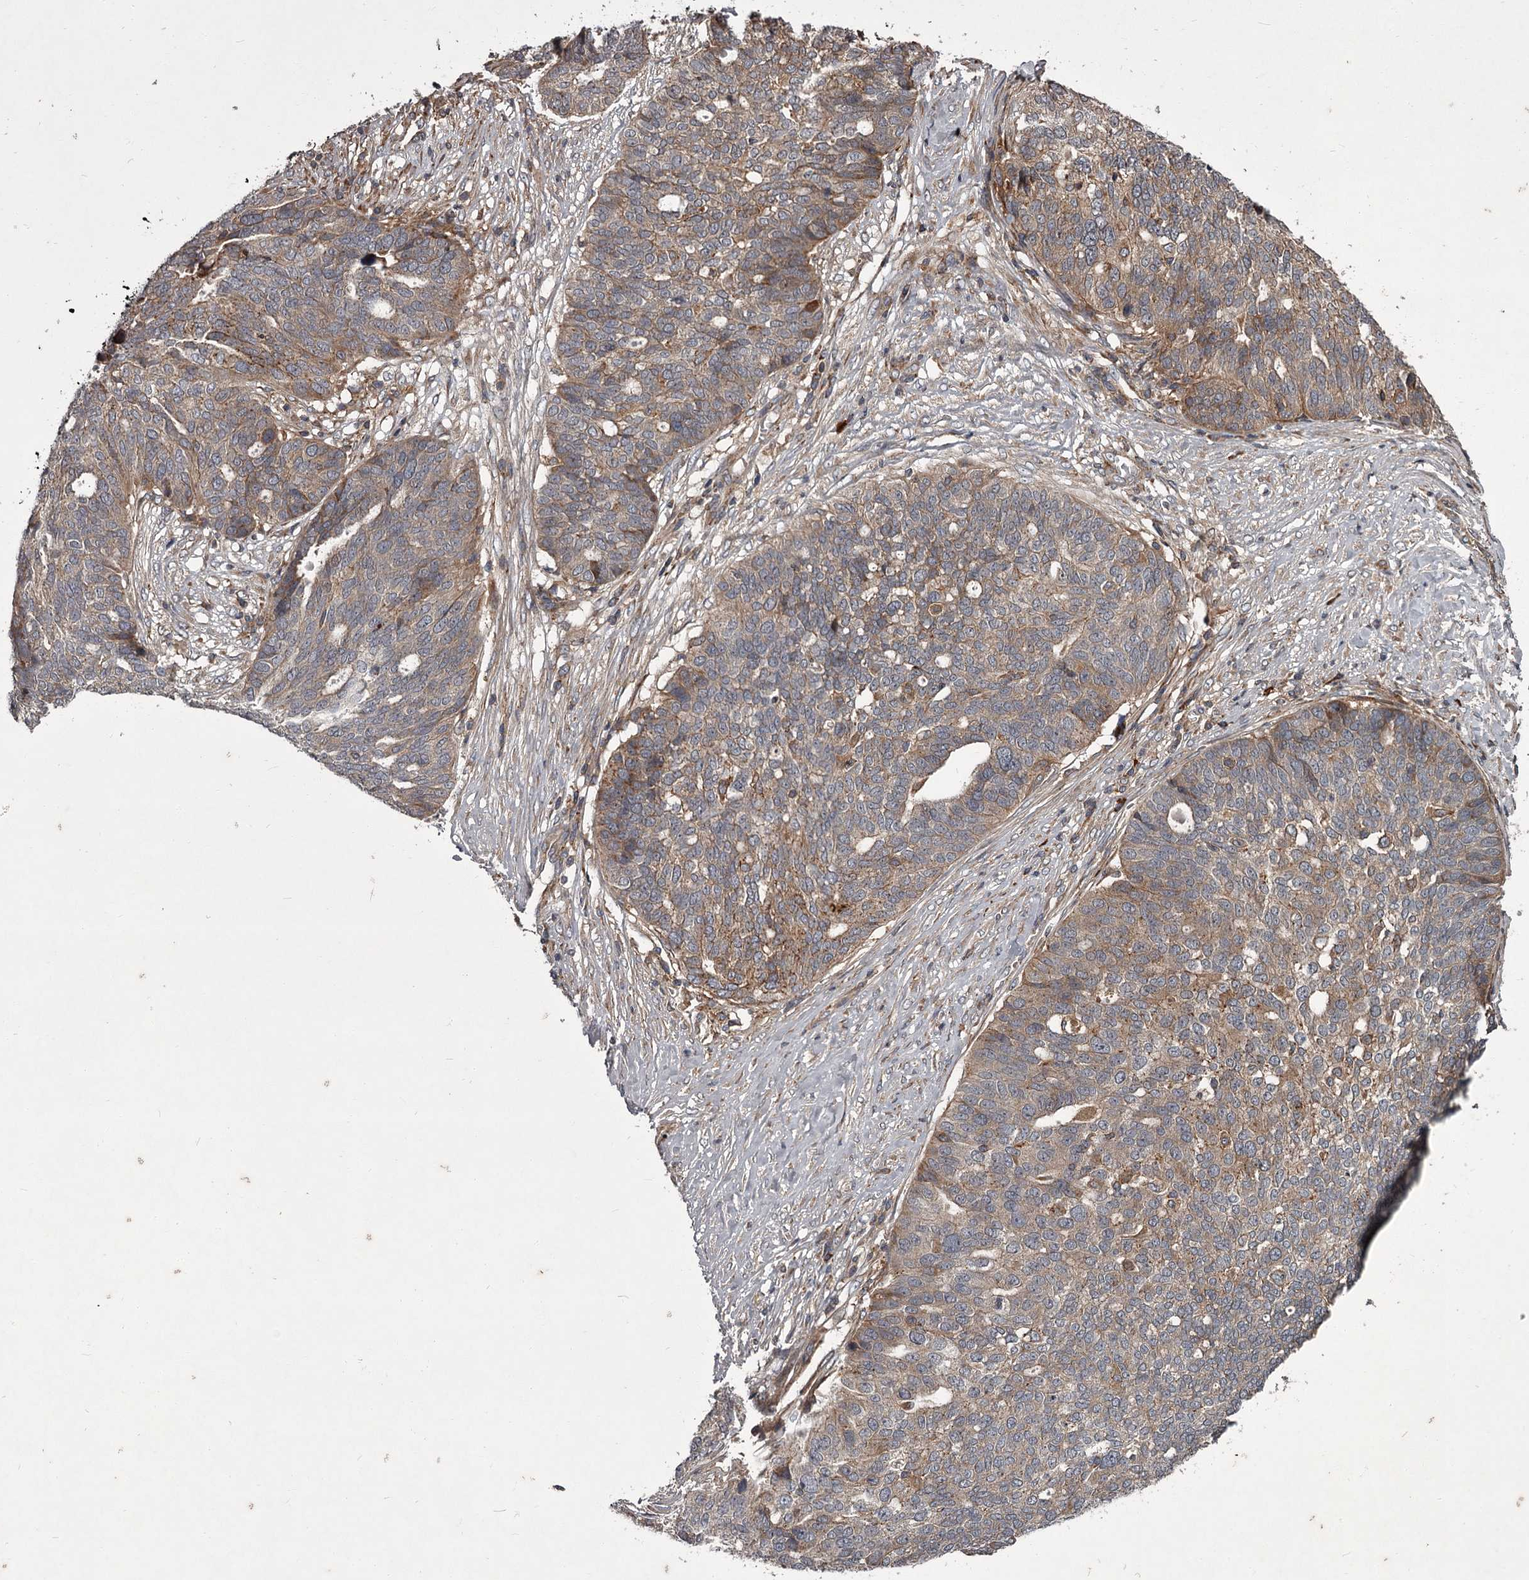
{"staining": {"intensity": "moderate", "quantity": ">75%", "location": "cytoplasmic/membranous"}, "tissue": "ovarian cancer", "cell_type": "Tumor cells", "image_type": "cancer", "snomed": [{"axis": "morphology", "description": "Cystadenocarcinoma, serous, NOS"}, {"axis": "topography", "description": "Ovary"}], "caption": "Protein staining of ovarian cancer tissue displays moderate cytoplasmic/membranous staining in about >75% of tumor cells.", "gene": "UNC93B1", "patient": {"sex": "female", "age": 59}}